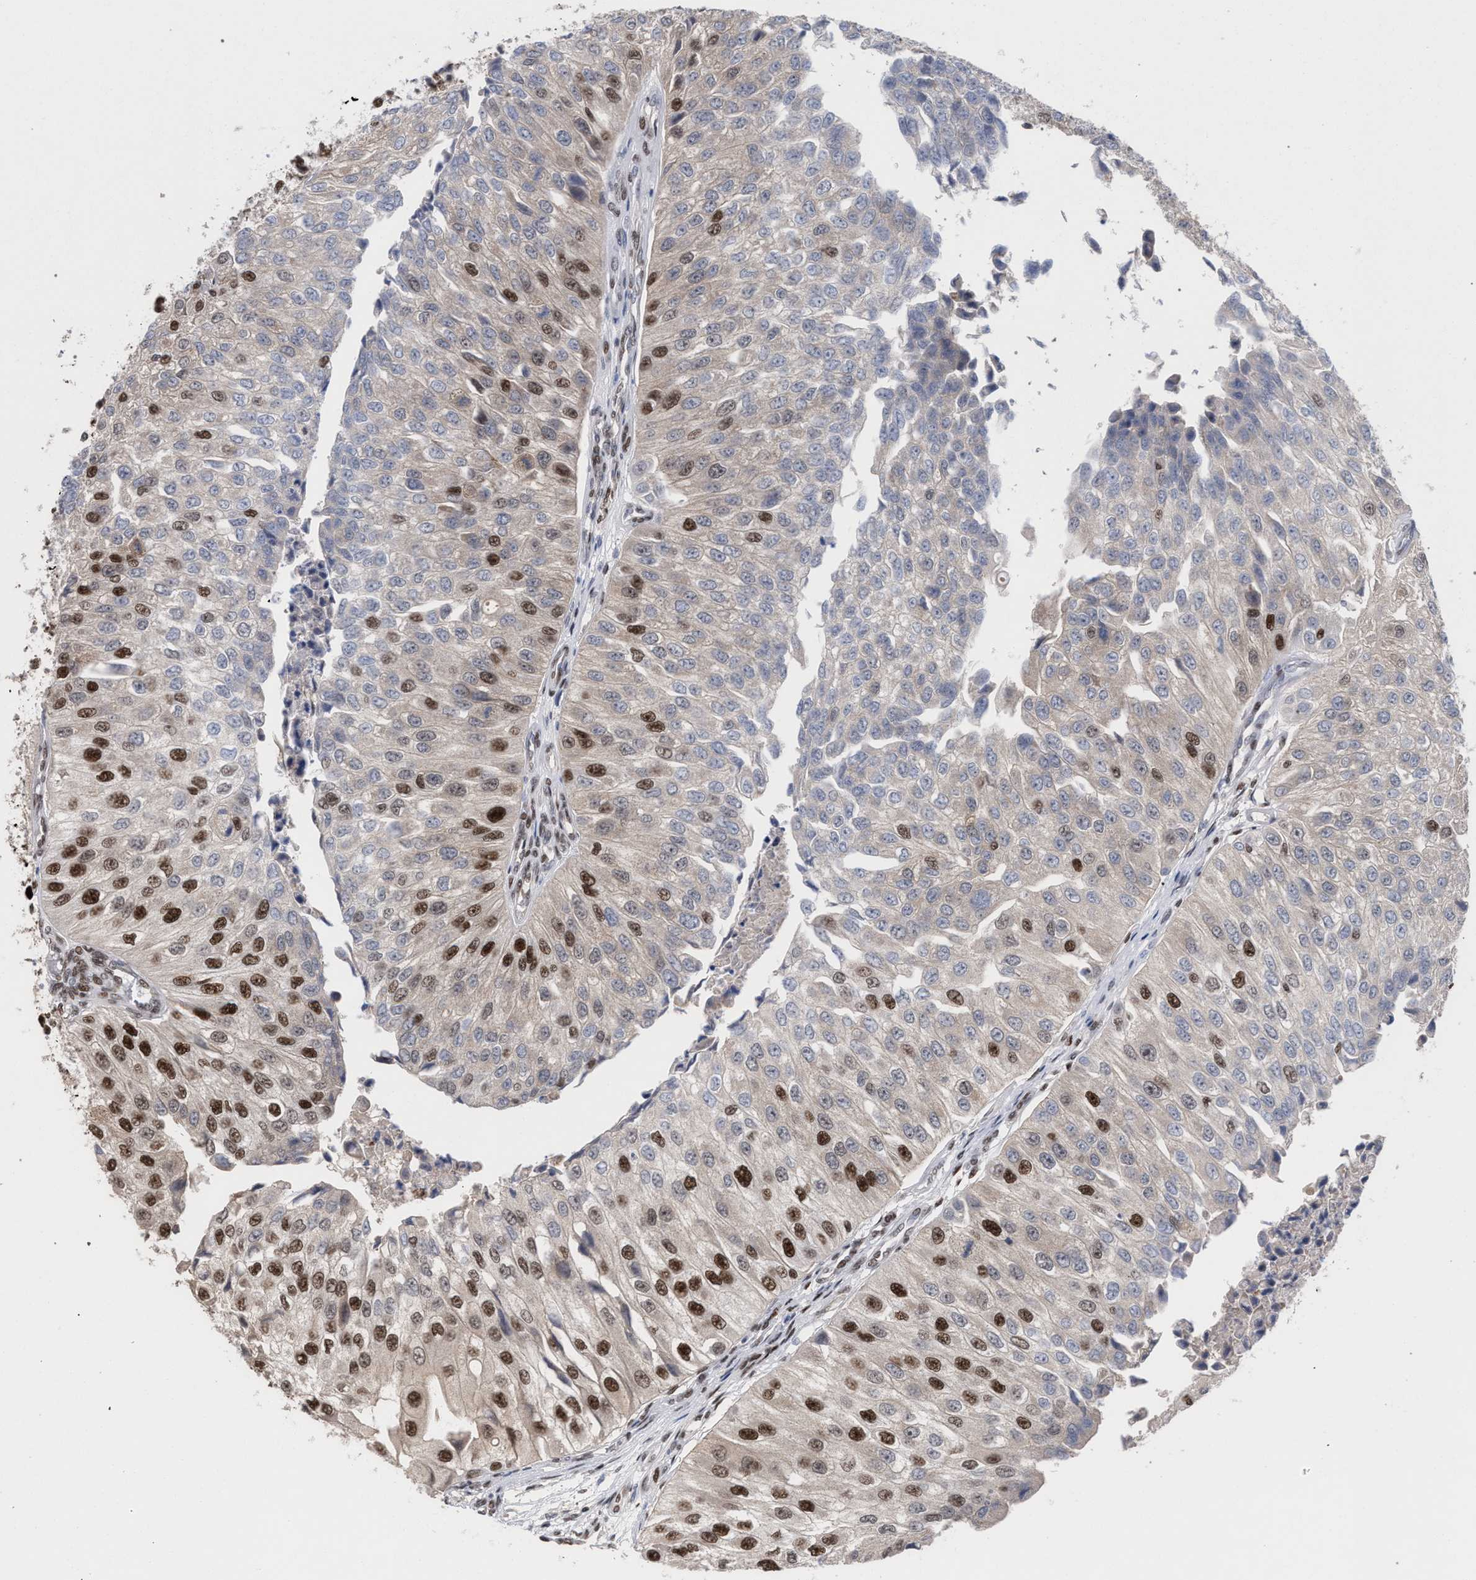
{"staining": {"intensity": "strong", "quantity": "25%-75%", "location": "nuclear"}, "tissue": "urothelial cancer", "cell_type": "Tumor cells", "image_type": "cancer", "snomed": [{"axis": "morphology", "description": "Urothelial carcinoma, High grade"}, {"axis": "topography", "description": "Kidney"}, {"axis": "topography", "description": "Urinary bladder"}], "caption": "Immunohistochemistry (IHC) (DAB) staining of human urothelial cancer displays strong nuclear protein expression in approximately 25%-75% of tumor cells.", "gene": "SCAF4", "patient": {"sex": "male", "age": 77}}